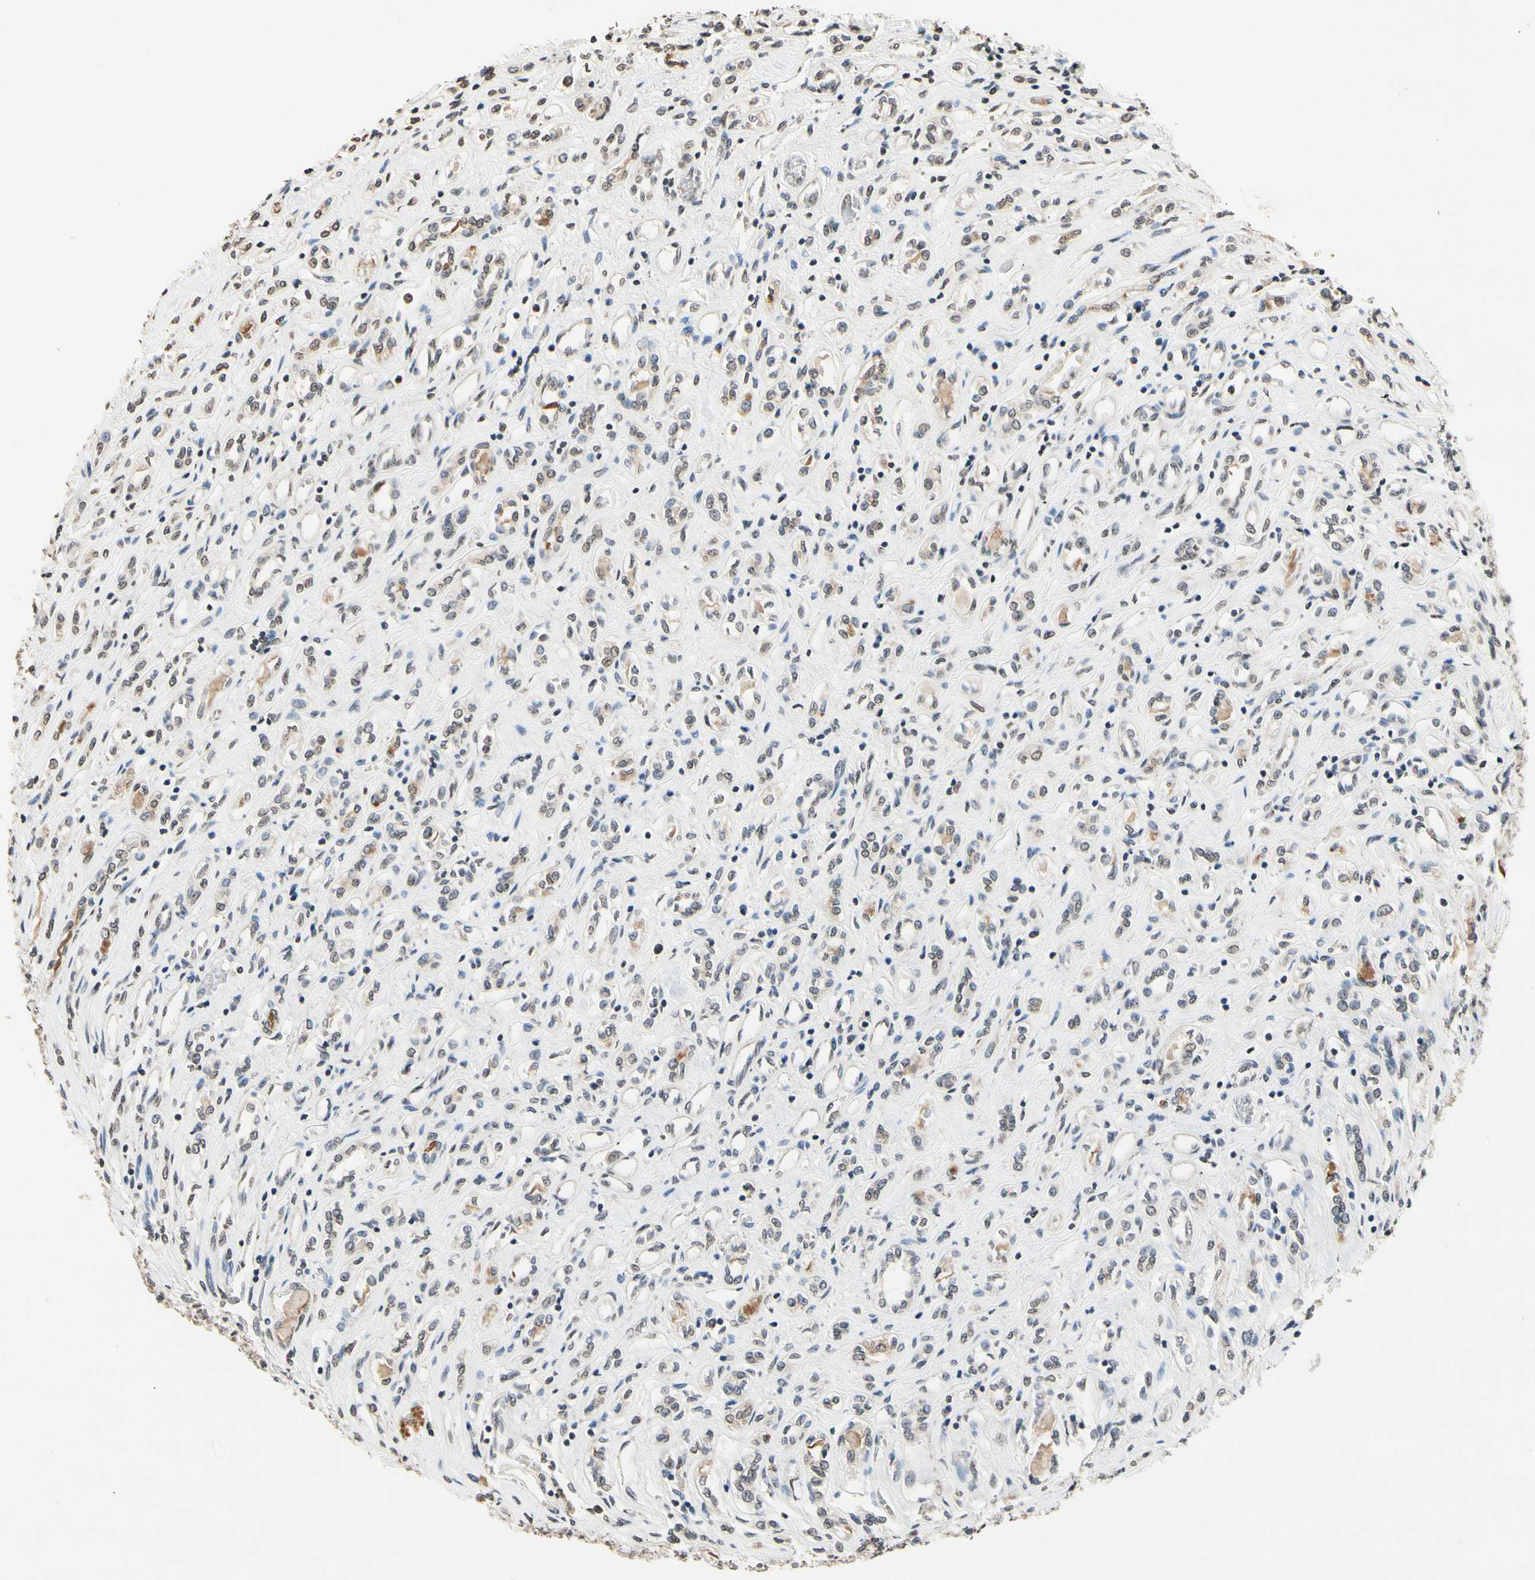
{"staining": {"intensity": "weak", "quantity": ">75%", "location": "cytoplasmic/membranous"}, "tissue": "renal cancer", "cell_type": "Tumor cells", "image_type": "cancer", "snomed": [{"axis": "morphology", "description": "Adenocarcinoma, NOS"}, {"axis": "topography", "description": "Kidney"}], "caption": "Immunohistochemical staining of renal cancer reveals low levels of weak cytoplasmic/membranous protein staining in approximately >75% of tumor cells.", "gene": "GCLC", "patient": {"sex": "female", "age": 70}}